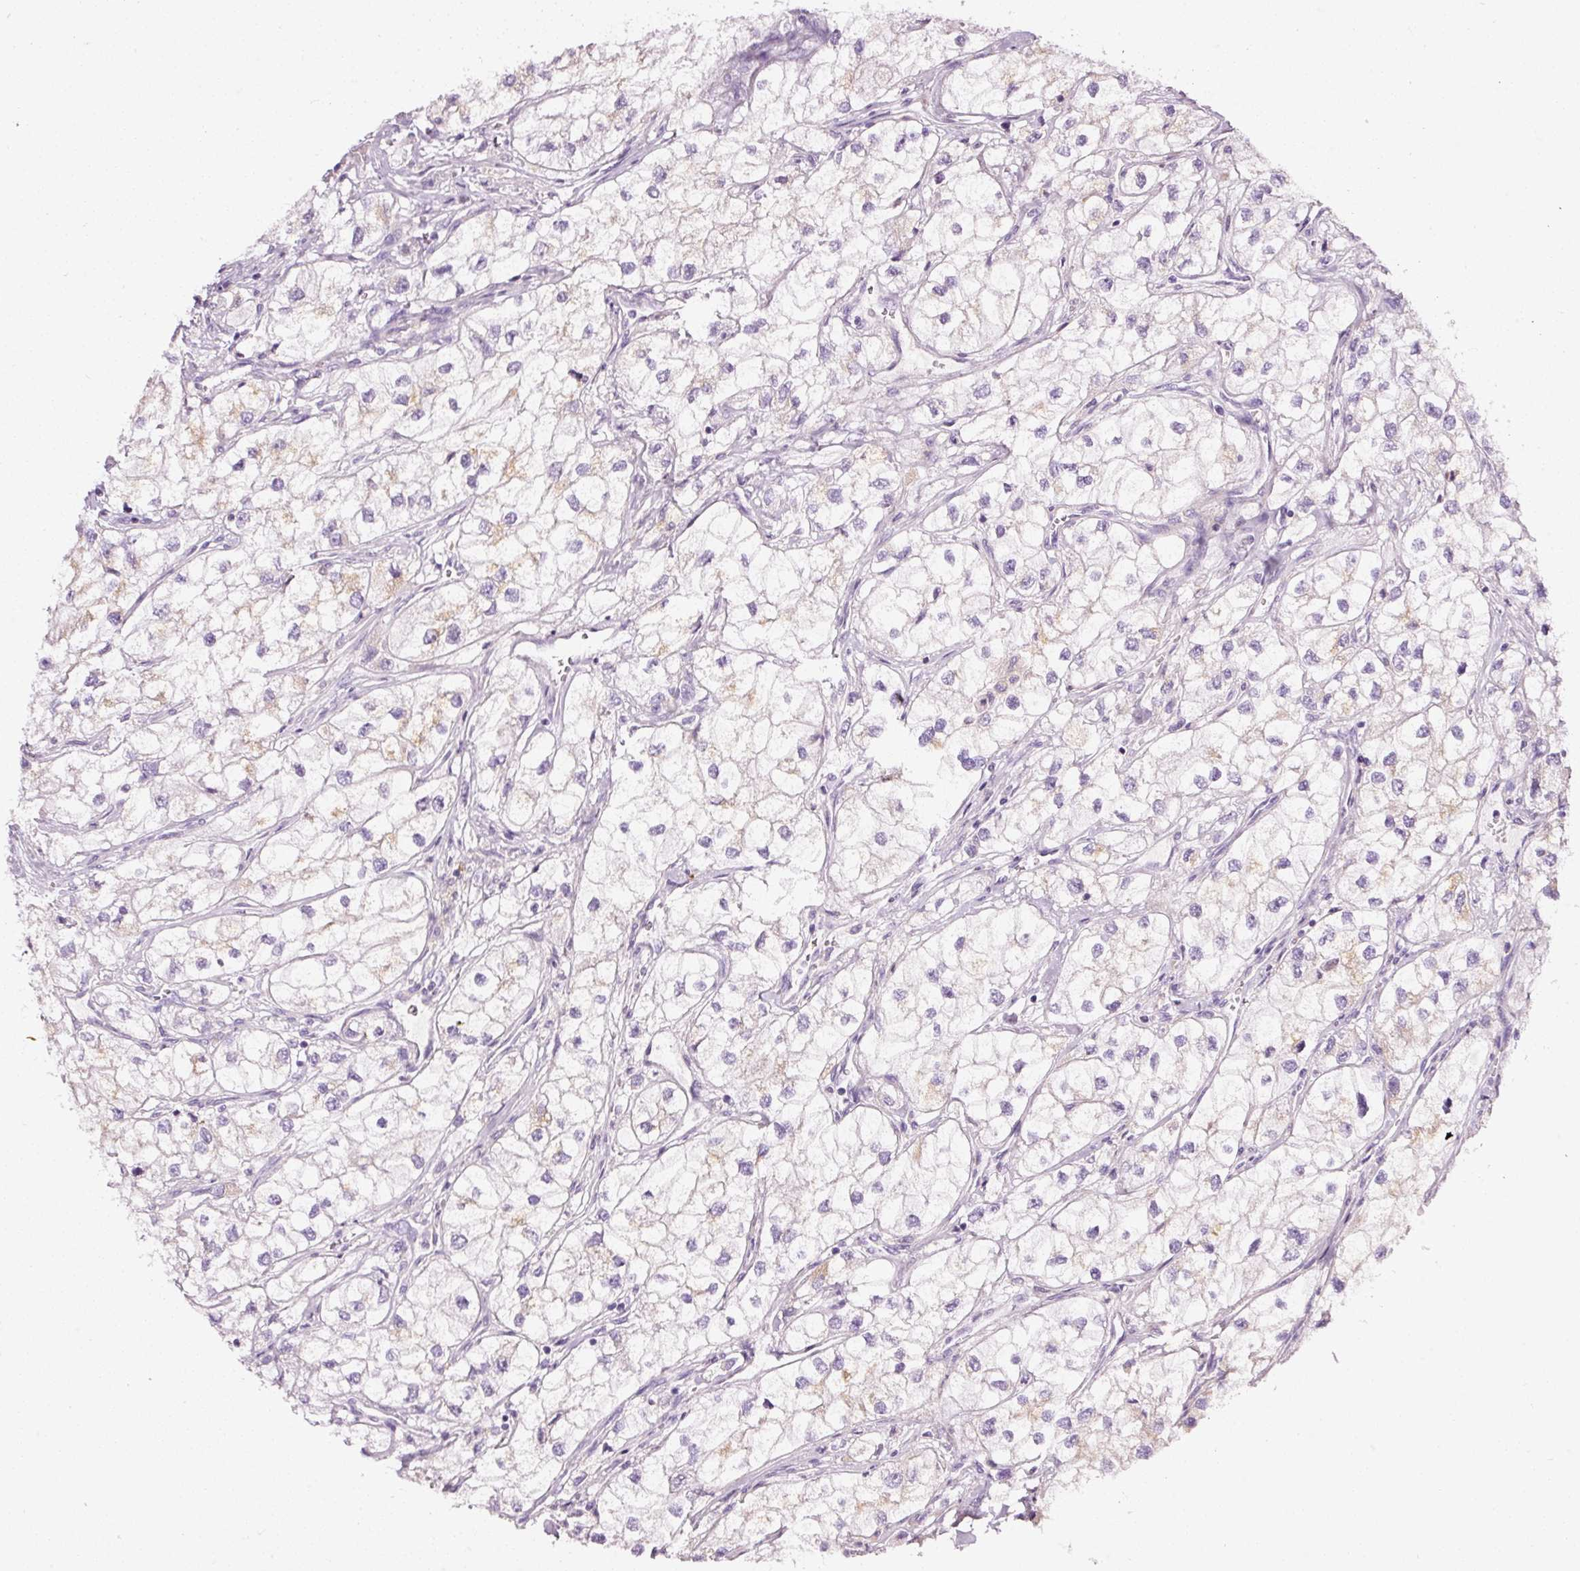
{"staining": {"intensity": "negative", "quantity": "none", "location": "none"}, "tissue": "renal cancer", "cell_type": "Tumor cells", "image_type": "cancer", "snomed": [{"axis": "morphology", "description": "Adenocarcinoma, NOS"}, {"axis": "topography", "description": "Kidney"}], "caption": "Immunohistochemical staining of human renal cancer displays no significant staining in tumor cells. (Brightfield microscopy of DAB immunohistochemistry (IHC) at high magnification).", "gene": "CYB561A3", "patient": {"sex": "male", "age": 59}}